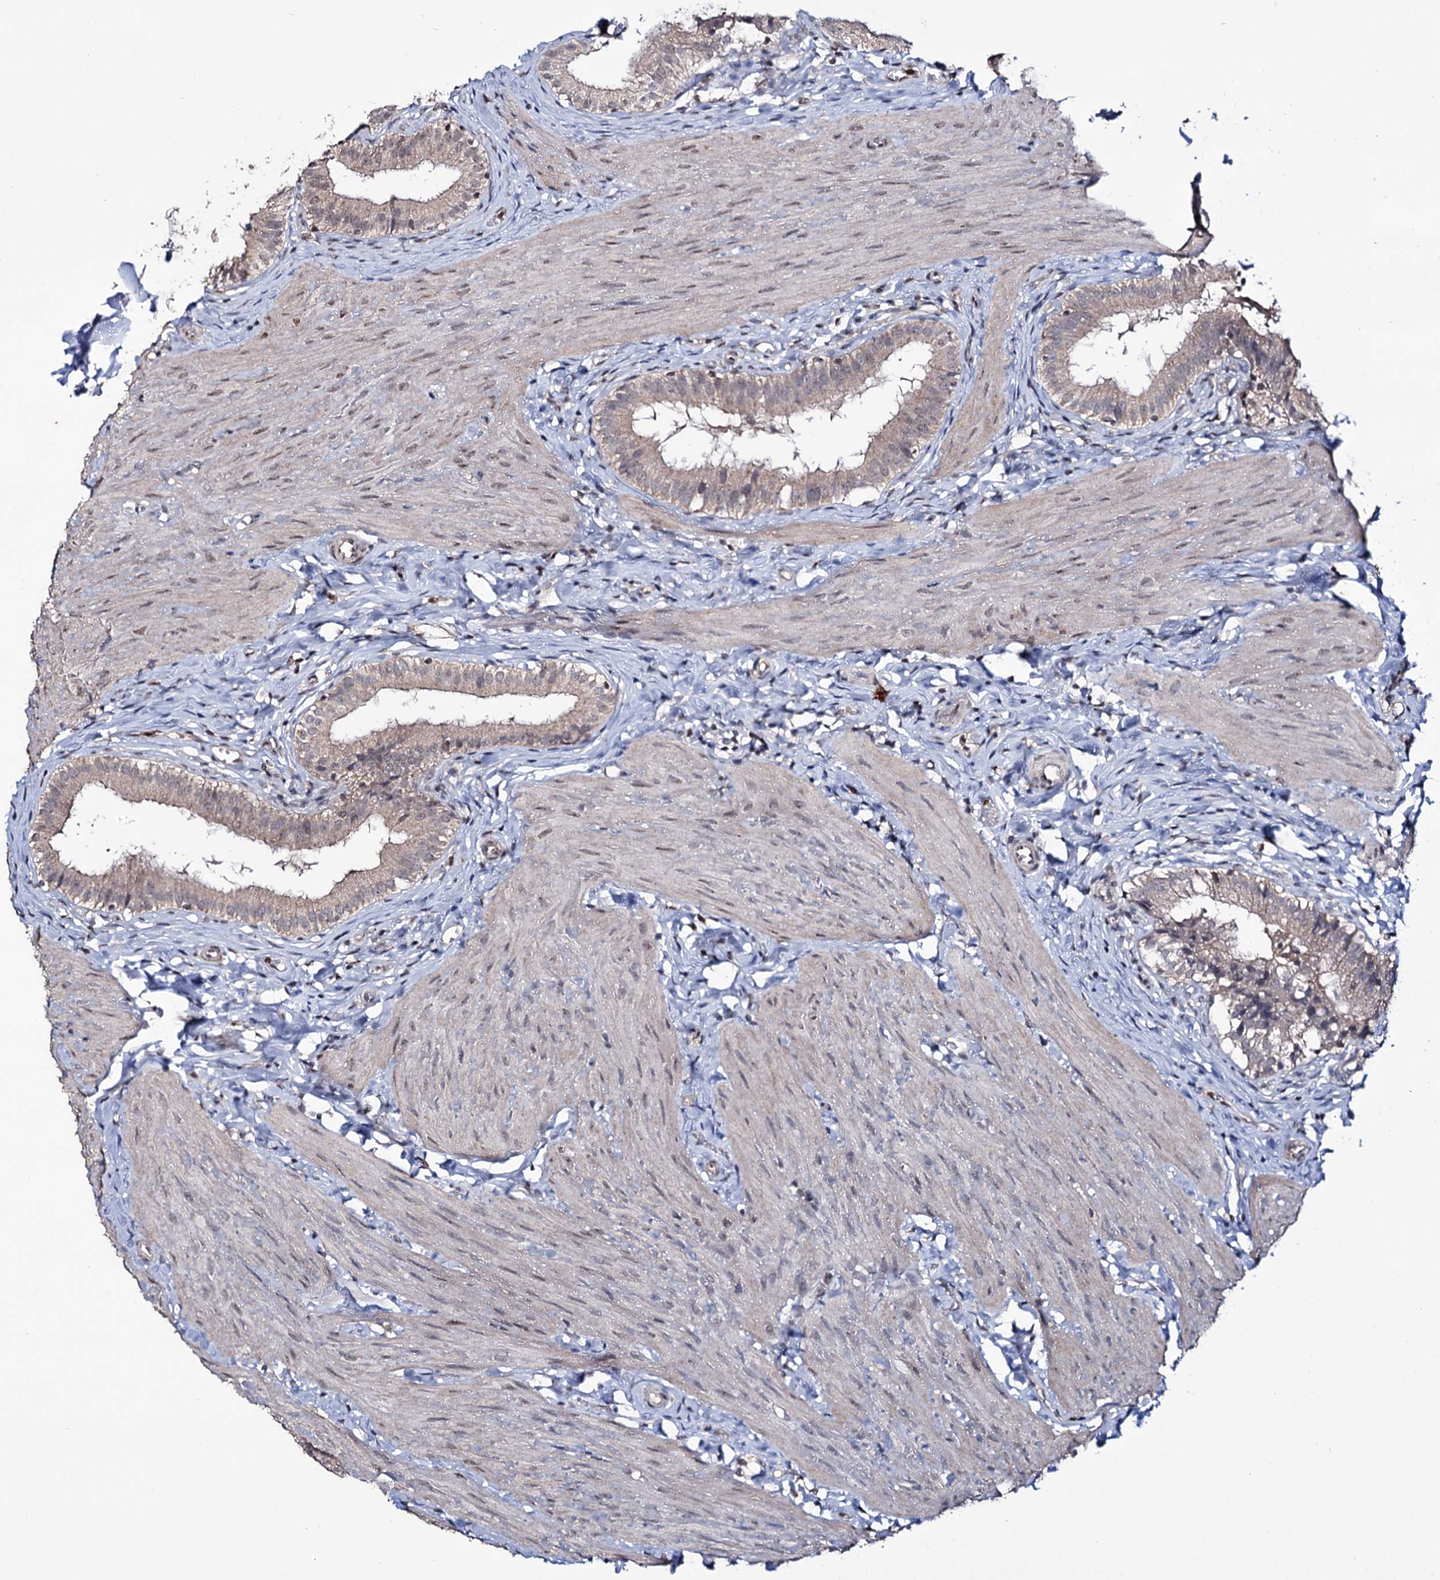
{"staining": {"intensity": "weak", "quantity": ">75%", "location": "nuclear"}, "tissue": "gallbladder", "cell_type": "Glandular cells", "image_type": "normal", "snomed": [{"axis": "morphology", "description": "Normal tissue, NOS"}, {"axis": "topography", "description": "Gallbladder"}], "caption": "DAB (3,3'-diaminobenzidine) immunohistochemical staining of unremarkable human gallbladder shows weak nuclear protein staining in approximately >75% of glandular cells.", "gene": "SMCHD1", "patient": {"sex": "female", "age": 47}}